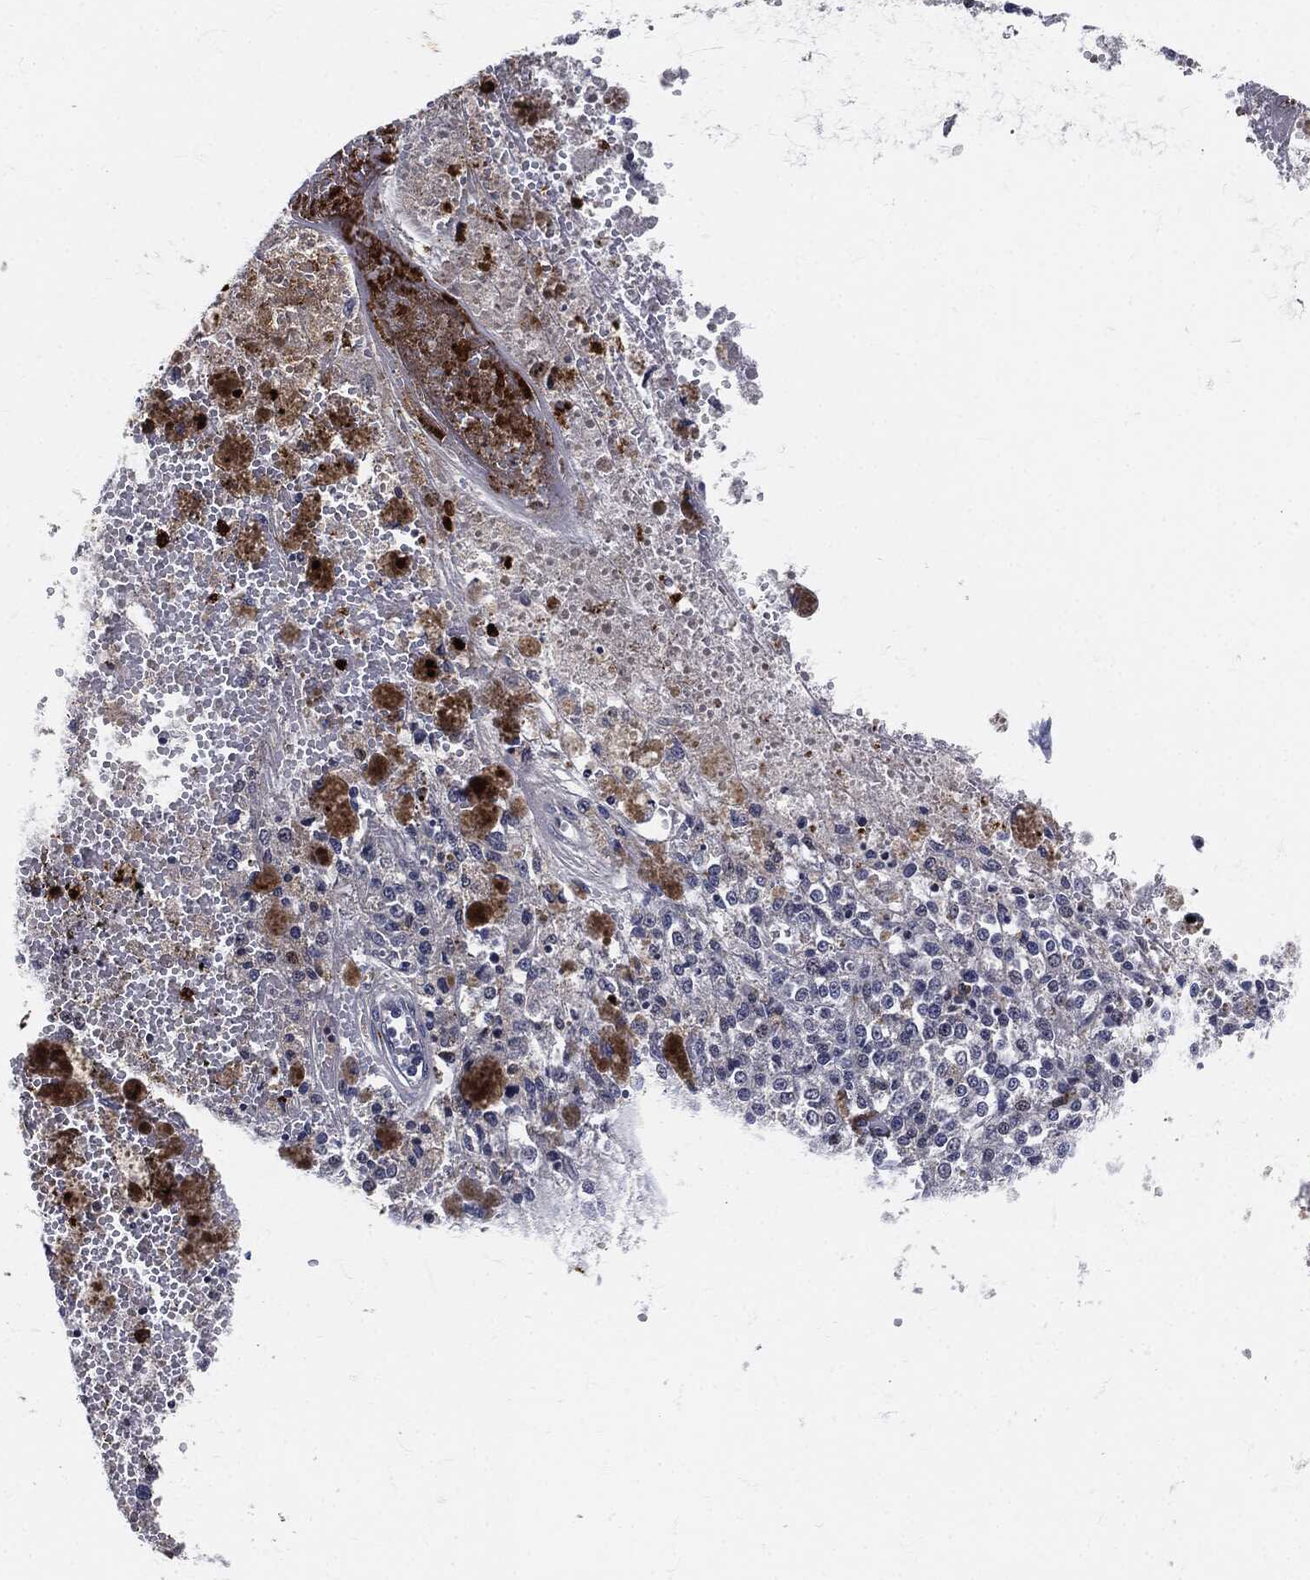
{"staining": {"intensity": "negative", "quantity": "none", "location": "none"}, "tissue": "melanoma", "cell_type": "Tumor cells", "image_type": "cancer", "snomed": [{"axis": "morphology", "description": "Malignant melanoma, Metastatic site"}, {"axis": "topography", "description": "Lymph node"}], "caption": "Histopathology image shows no protein positivity in tumor cells of malignant melanoma (metastatic site) tissue. The staining is performed using DAB (3,3'-diaminobenzidine) brown chromogen with nuclei counter-stained in using hematoxylin.", "gene": "MPO", "patient": {"sex": "female", "age": 64}}